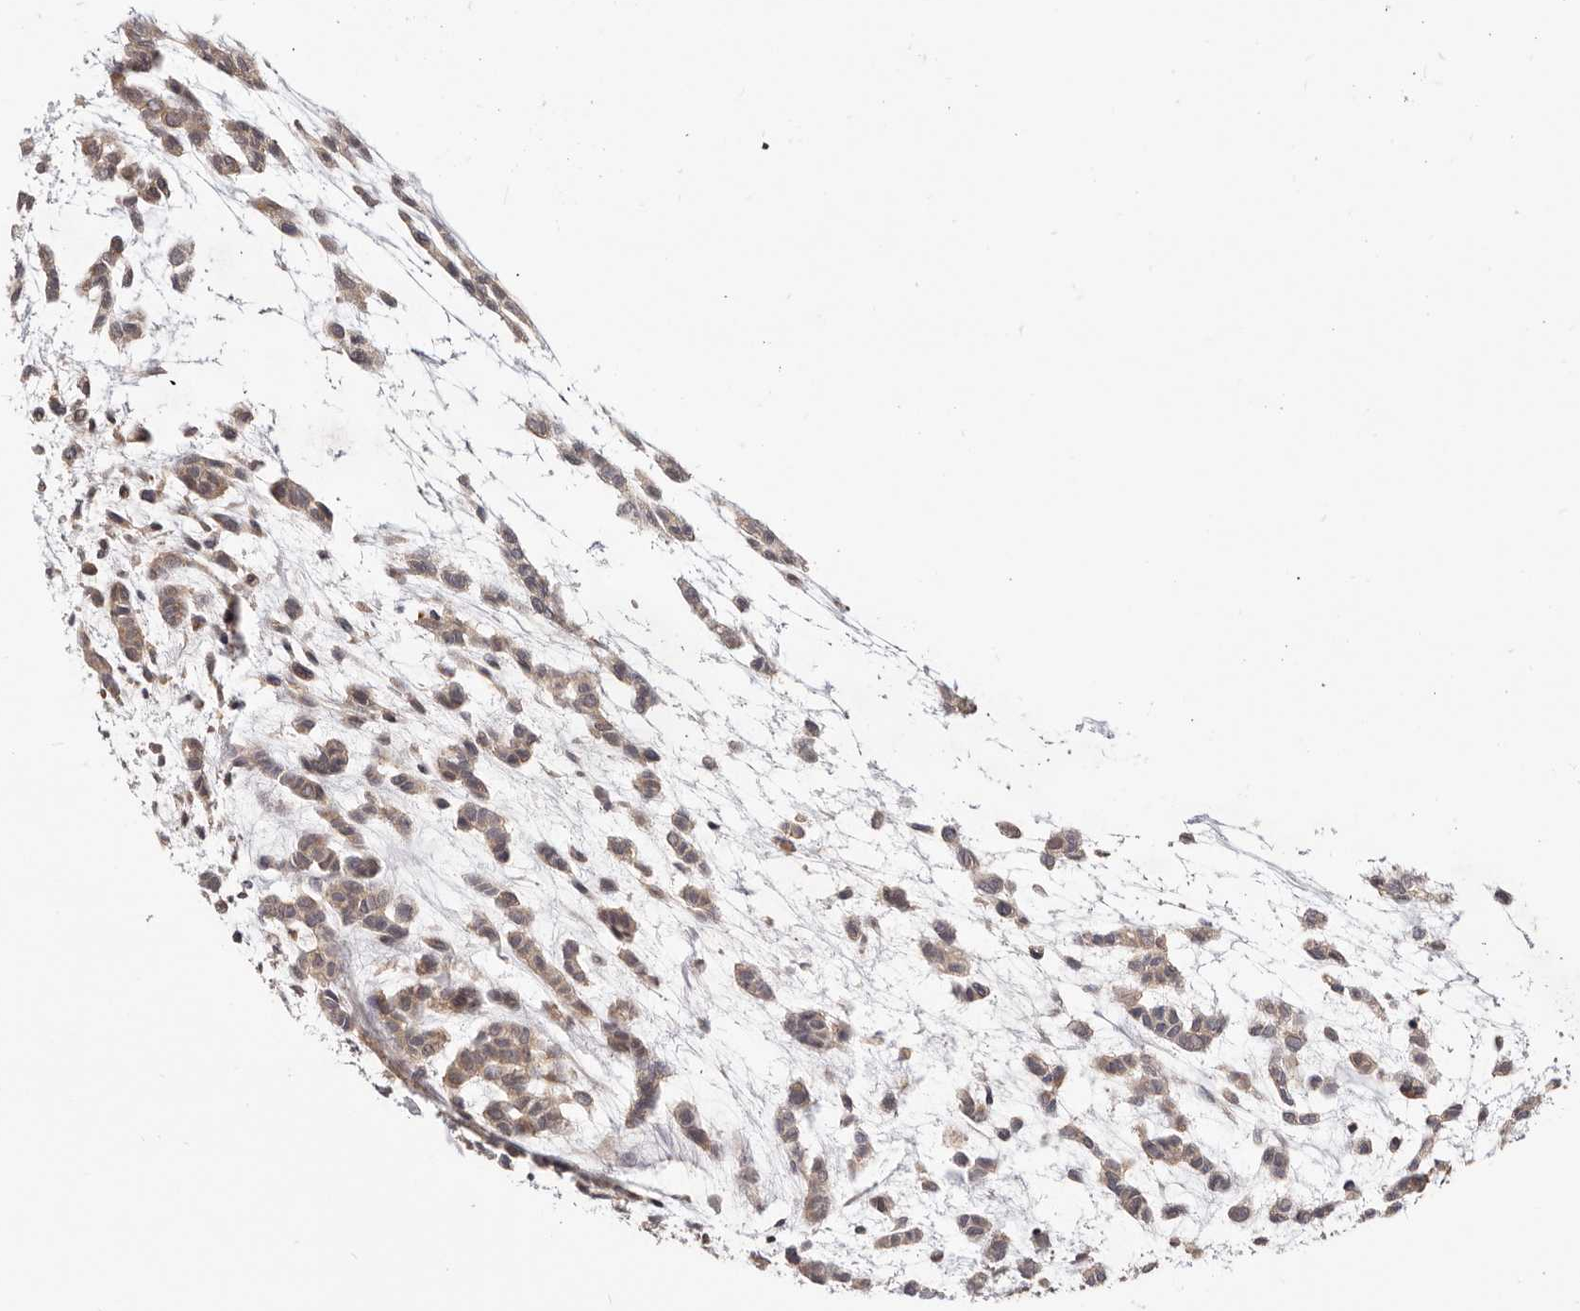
{"staining": {"intensity": "weak", "quantity": ">75%", "location": "cytoplasmic/membranous"}, "tissue": "head and neck cancer", "cell_type": "Tumor cells", "image_type": "cancer", "snomed": [{"axis": "morphology", "description": "Adenocarcinoma, NOS"}, {"axis": "morphology", "description": "Adenoma, NOS"}, {"axis": "topography", "description": "Head-Neck"}], "caption": "A histopathology image of human head and neck cancer stained for a protein exhibits weak cytoplasmic/membranous brown staining in tumor cells.", "gene": "GPATCH4", "patient": {"sex": "female", "age": 55}}